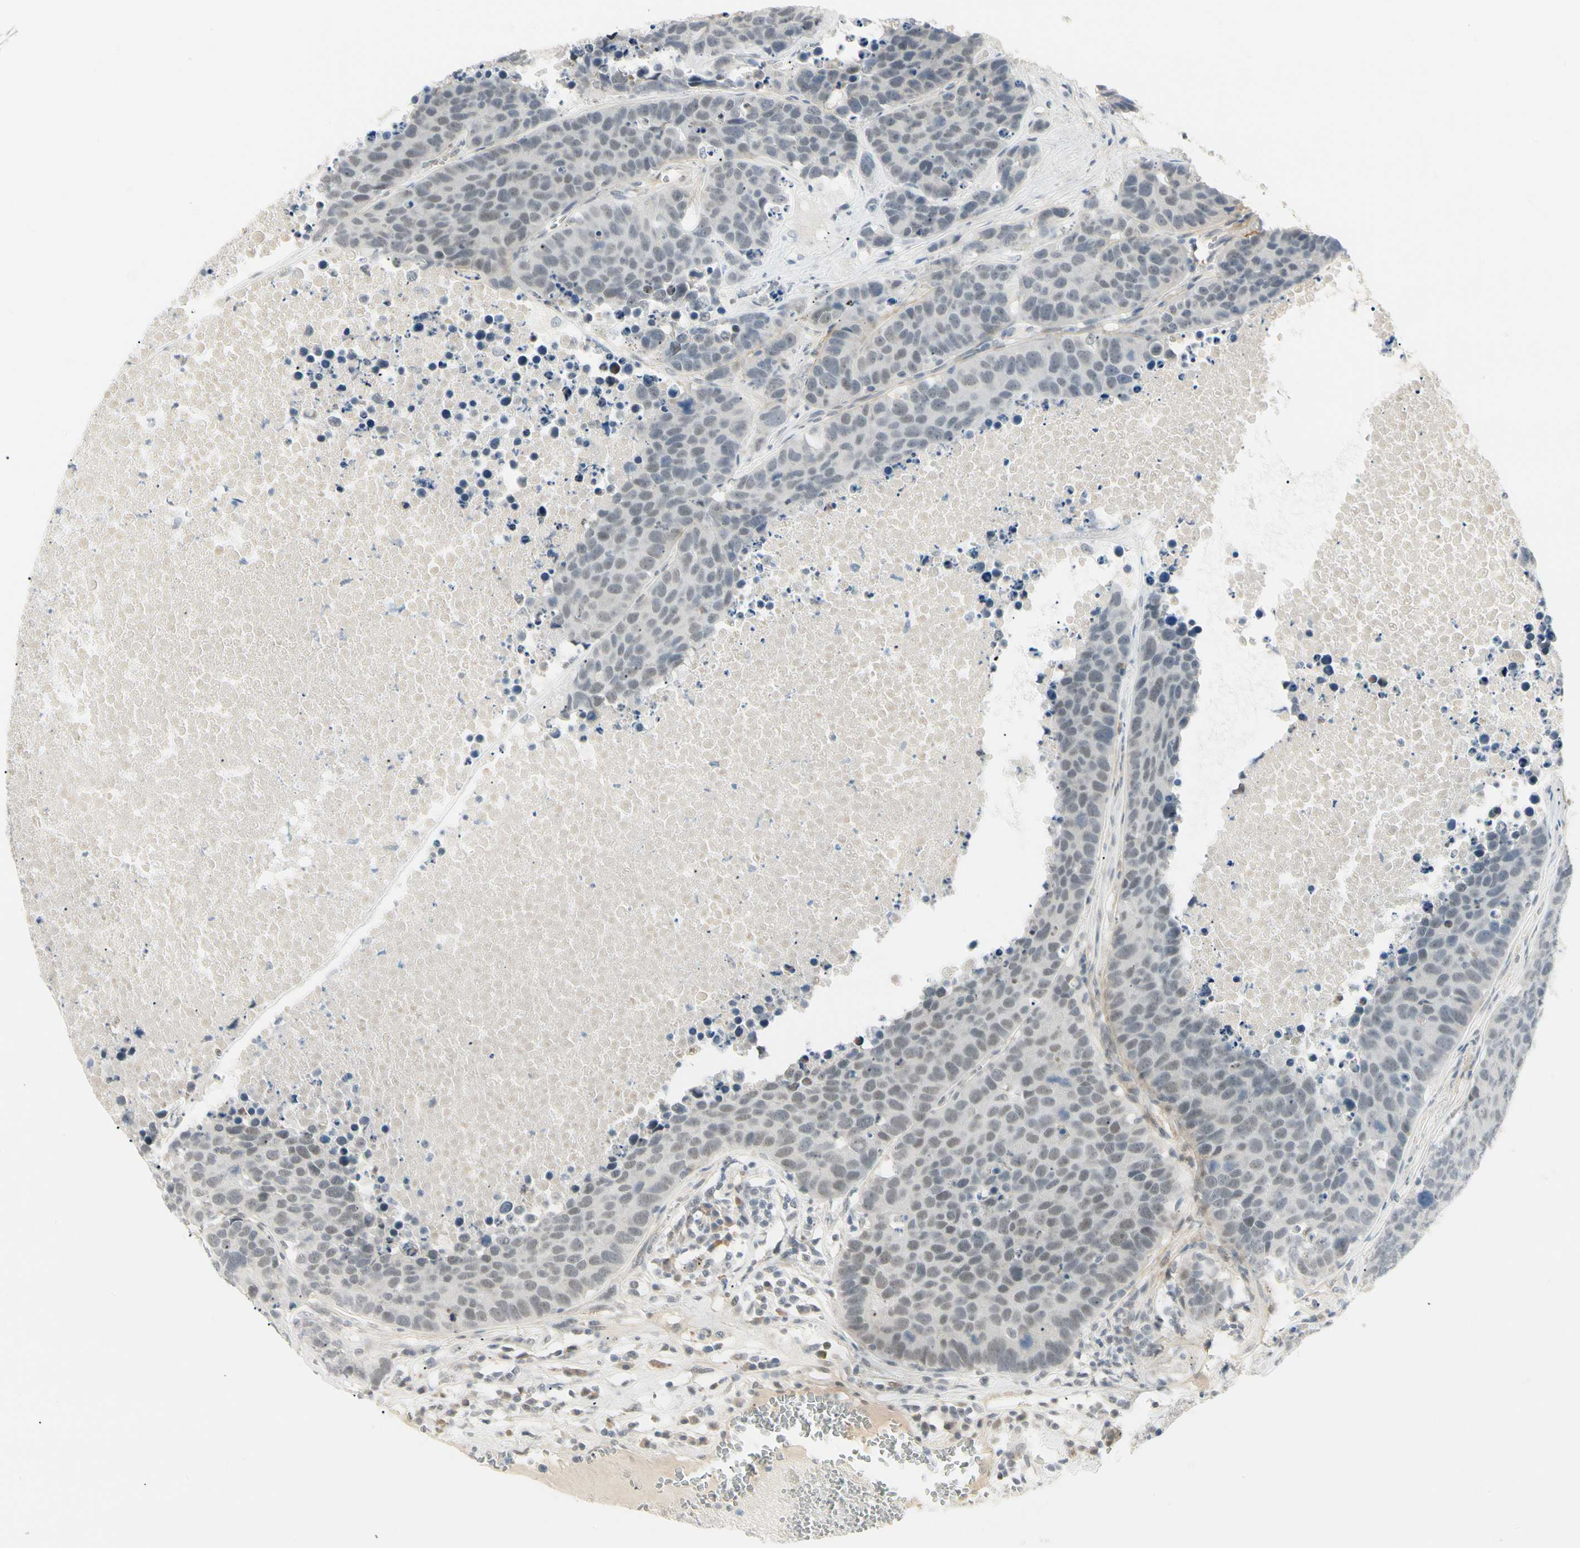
{"staining": {"intensity": "weak", "quantity": "25%-75%", "location": "nuclear"}, "tissue": "carcinoid", "cell_type": "Tumor cells", "image_type": "cancer", "snomed": [{"axis": "morphology", "description": "Carcinoid, malignant, NOS"}, {"axis": "topography", "description": "Lung"}], "caption": "Protein staining of carcinoid tissue shows weak nuclear positivity in approximately 25%-75% of tumor cells. Nuclei are stained in blue.", "gene": "ASPN", "patient": {"sex": "male", "age": 60}}